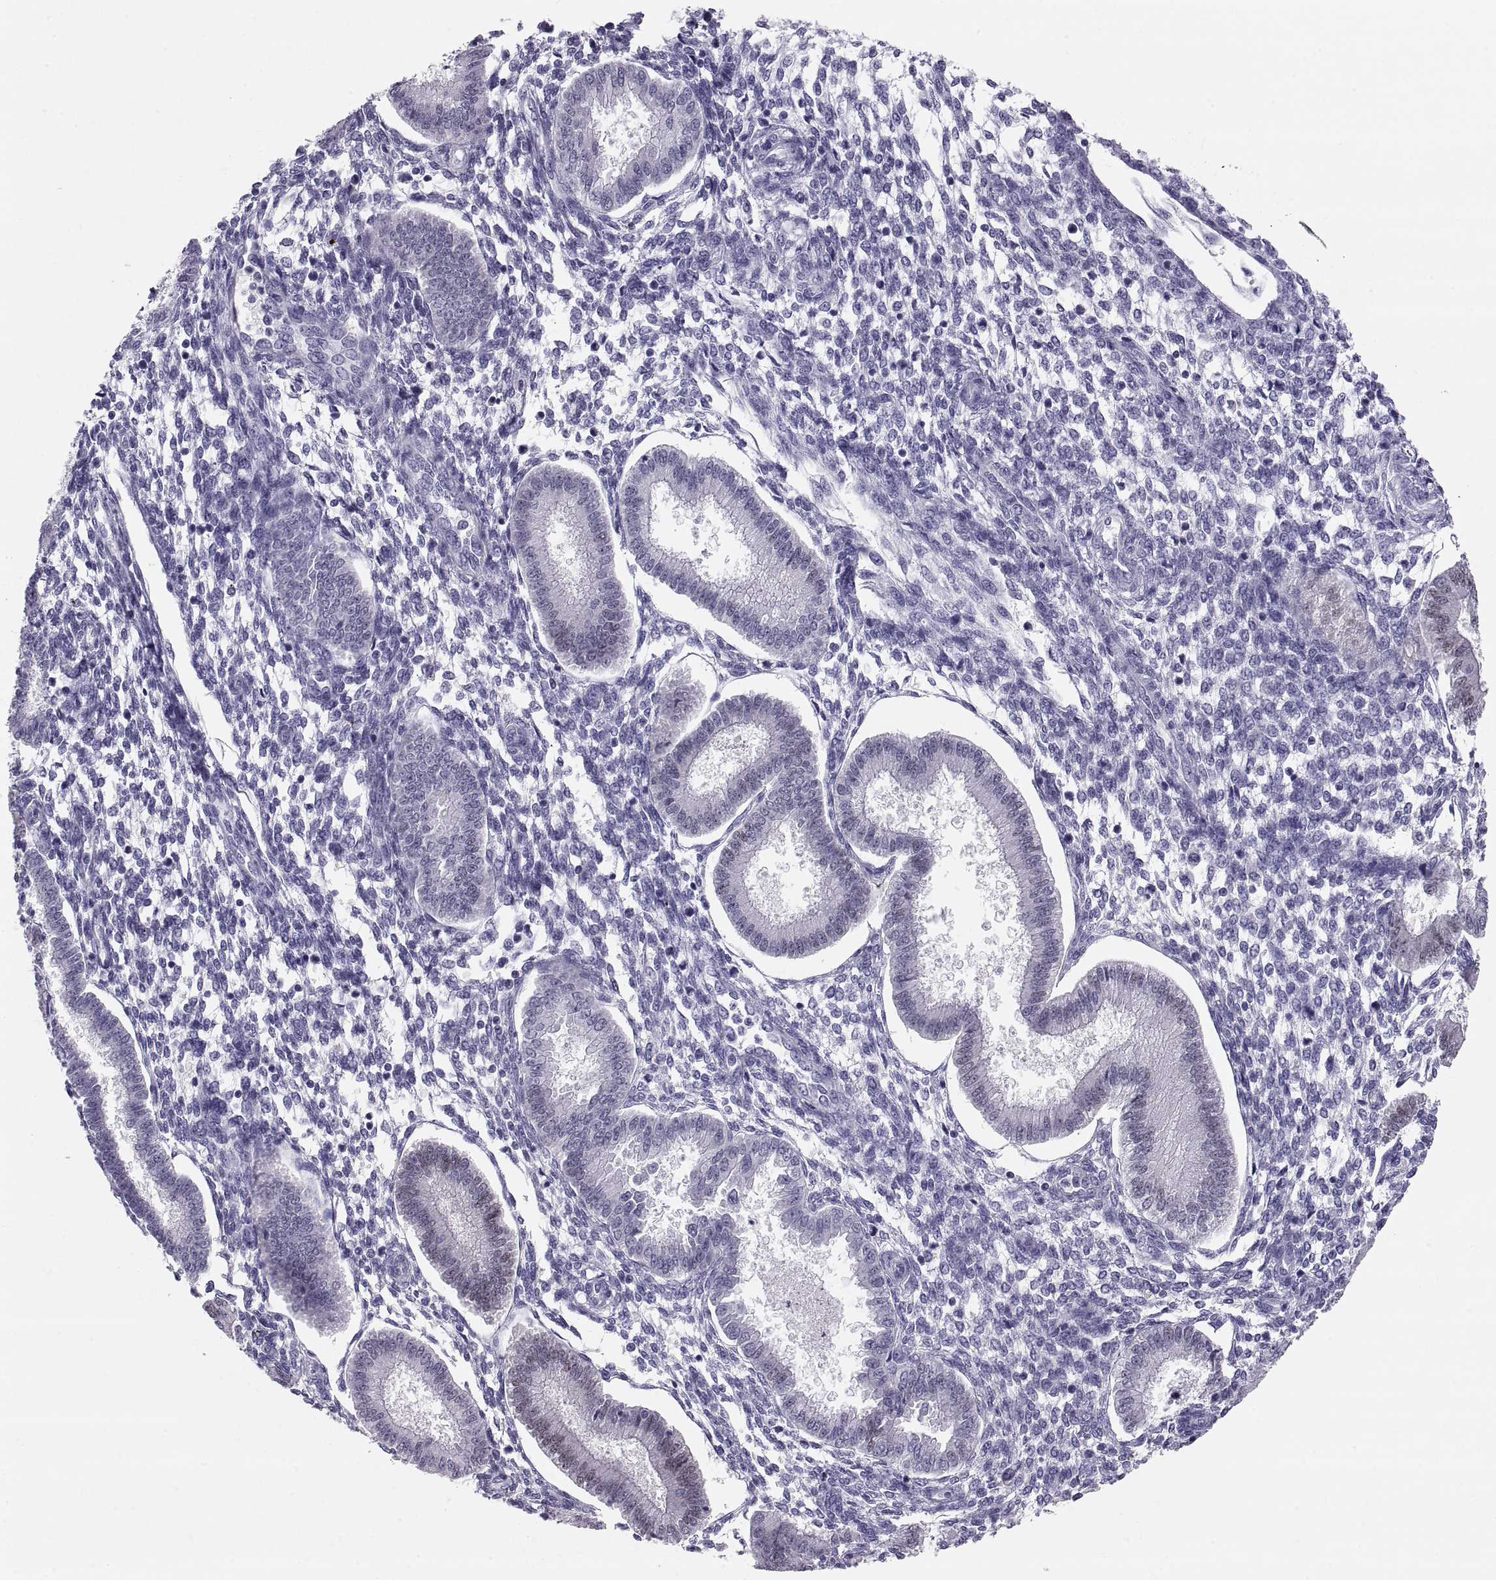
{"staining": {"intensity": "negative", "quantity": "none", "location": "none"}, "tissue": "endometrium", "cell_type": "Cells in endometrial stroma", "image_type": "normal", "snomed": [{"axis": "morphology", "description": "Normal tissue, NOS"}, {"axis": "topography", "description": "Endometrium"}], "caption": "This is an IHC histopathology image of normal endometrium. There is no expression in cells in endometrial stroma.", "gene": "PAX2", "patient": {"sex": "female", "age": 43}}